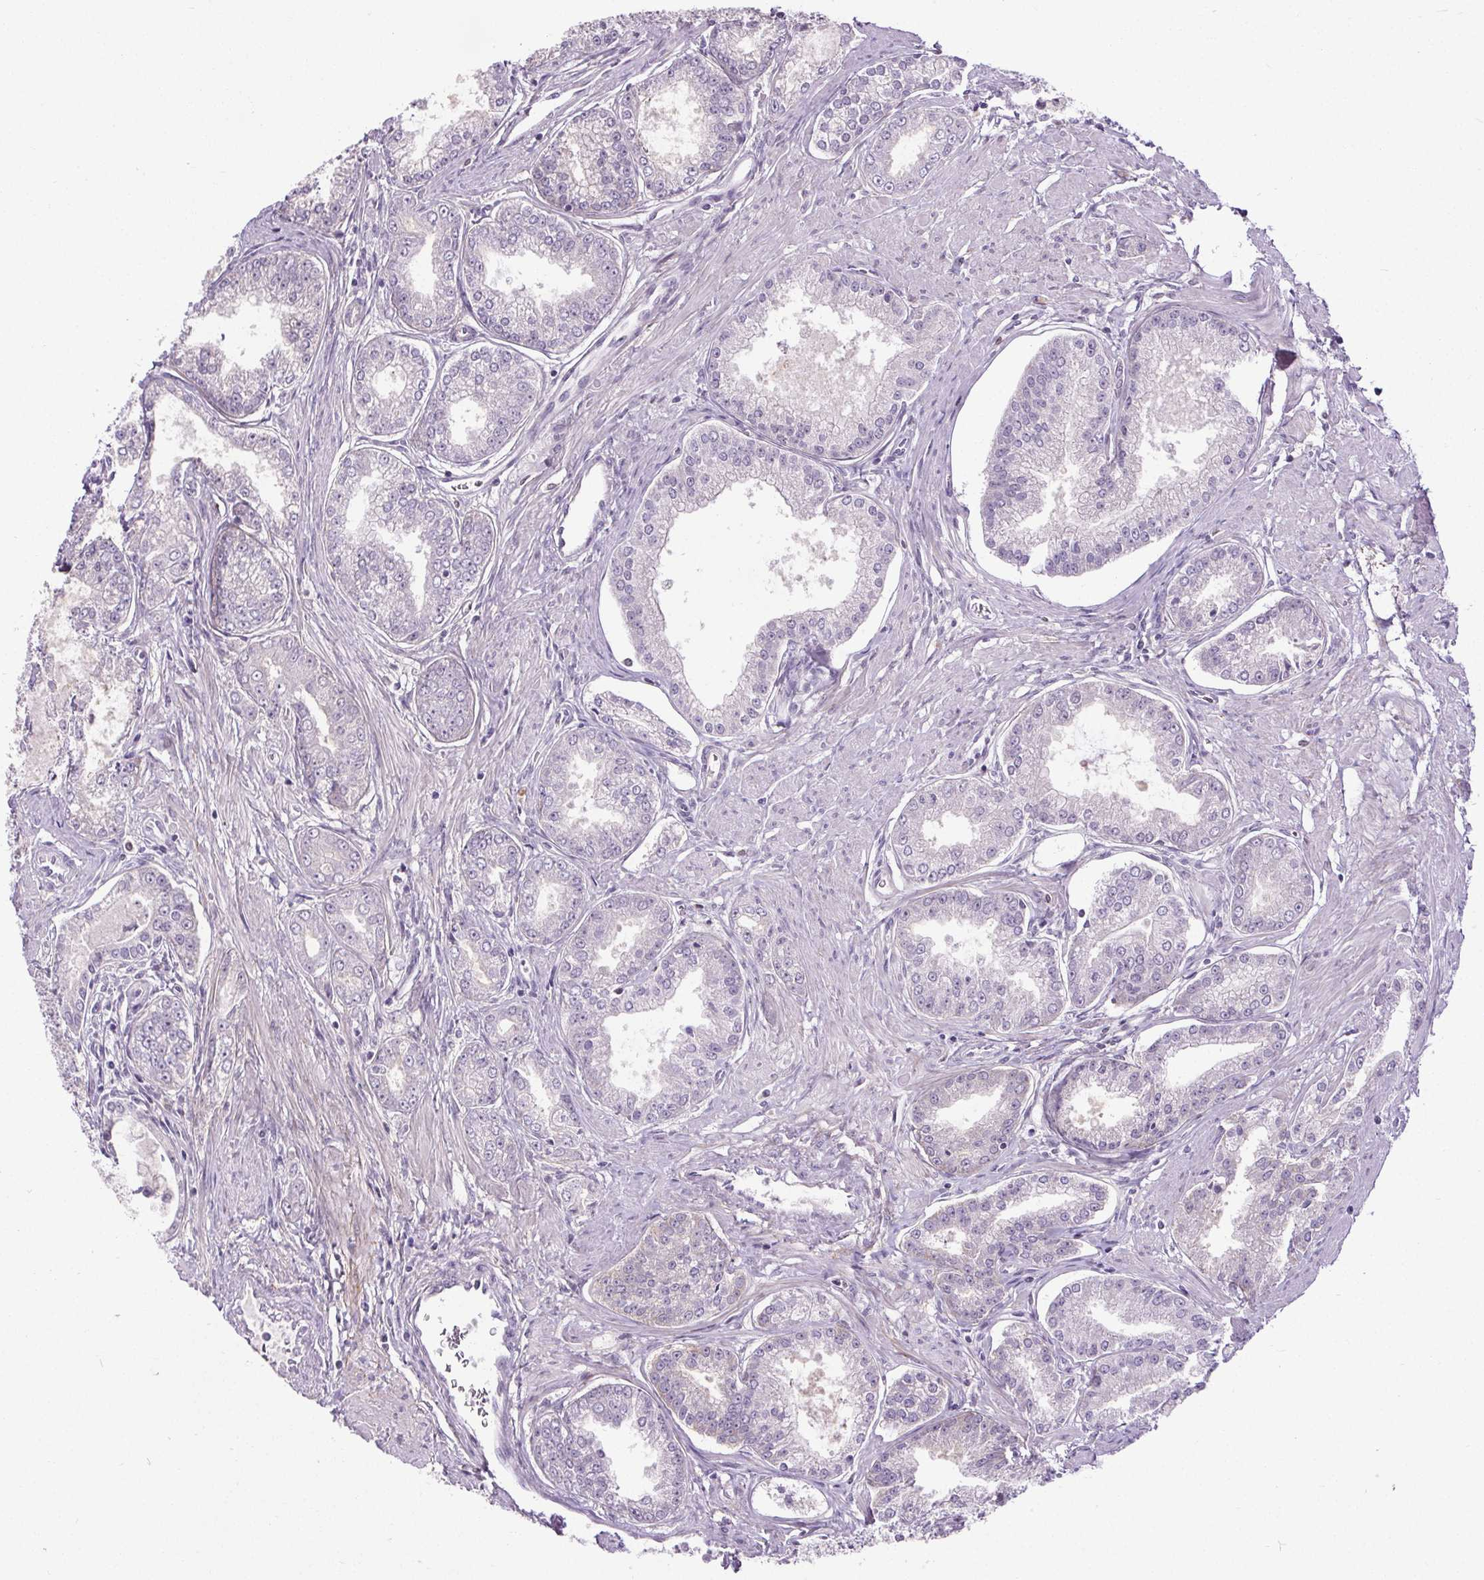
{"staining": {"intensity": "negative", "quantity": "none", "location": "none"}, "tissue": "prostate cancer", "cell_type": "Tumor cells", "image_type": "cancer", "snomed": [{"axis": "morphology", "description": "Adenocarcinoma, NOS"}, {"axis": "topography", "description": "Prostate"}], "caption": "Immunohistochemistry histopathology image of neoplastic tissue: human adenocarcinoma (prostate) stained with DAB exhibits no significant protein staining in tumor cells.", "gene": "TMEM240", "patient": {"sex": "male", "age": 71}}